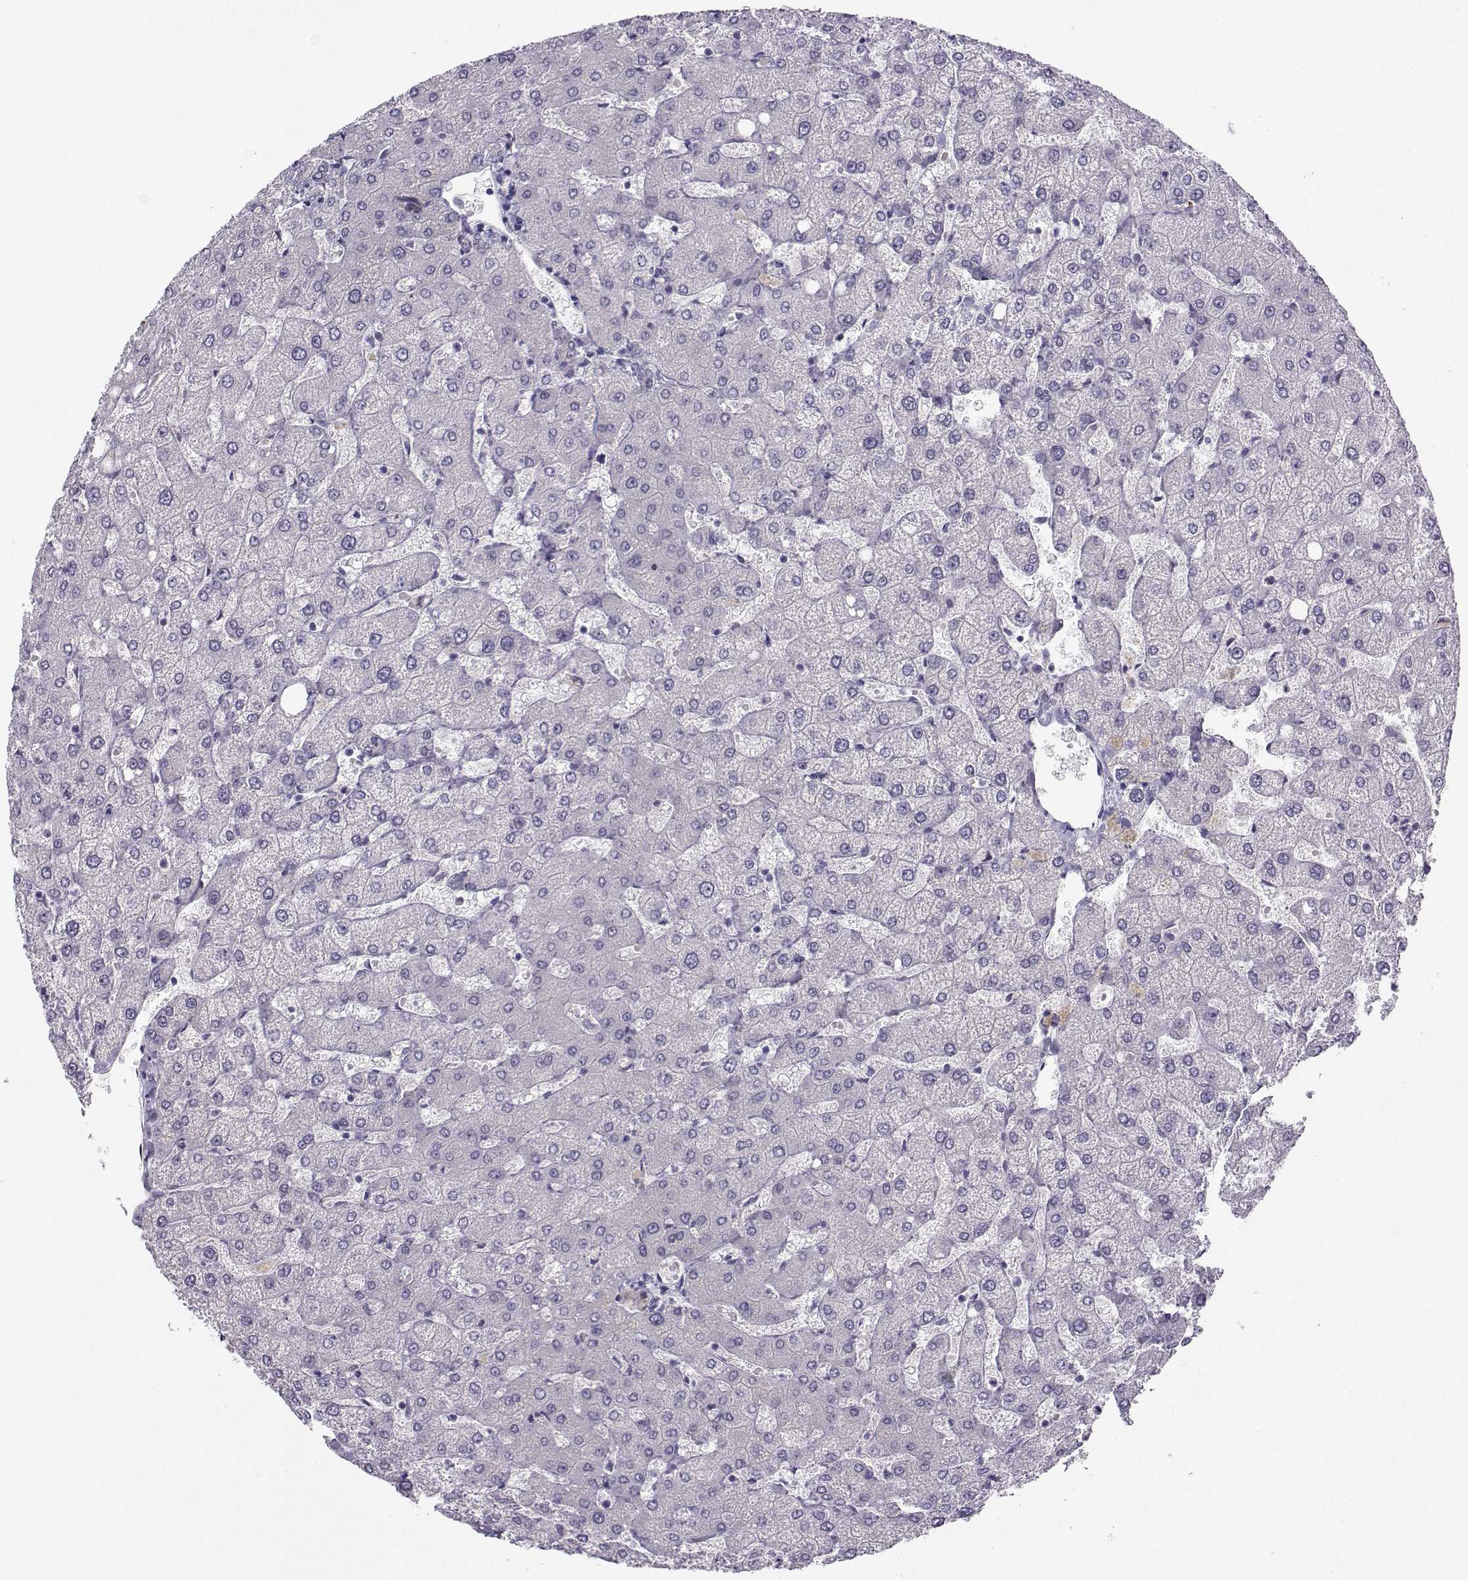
{"staining": {"intensity": "negative", "quantity": "none", "location": "none"}, "tissue": "liver", "cell_type": "Cholangiocytes", "image_type": "normal", "snomed": [{"axis": "morphology", "description": "Normal tissue, NOS"}, {"axis": "topography", "description": "Liver"}], "caption": "Immunohistochemistry (IHC) photomicrograph of unremarkable human liver stained for a protein (brown), which shows no expression in cholangiocytes.", "gene": "NQO1", "patient": {"sex": "female", "age": 54}}